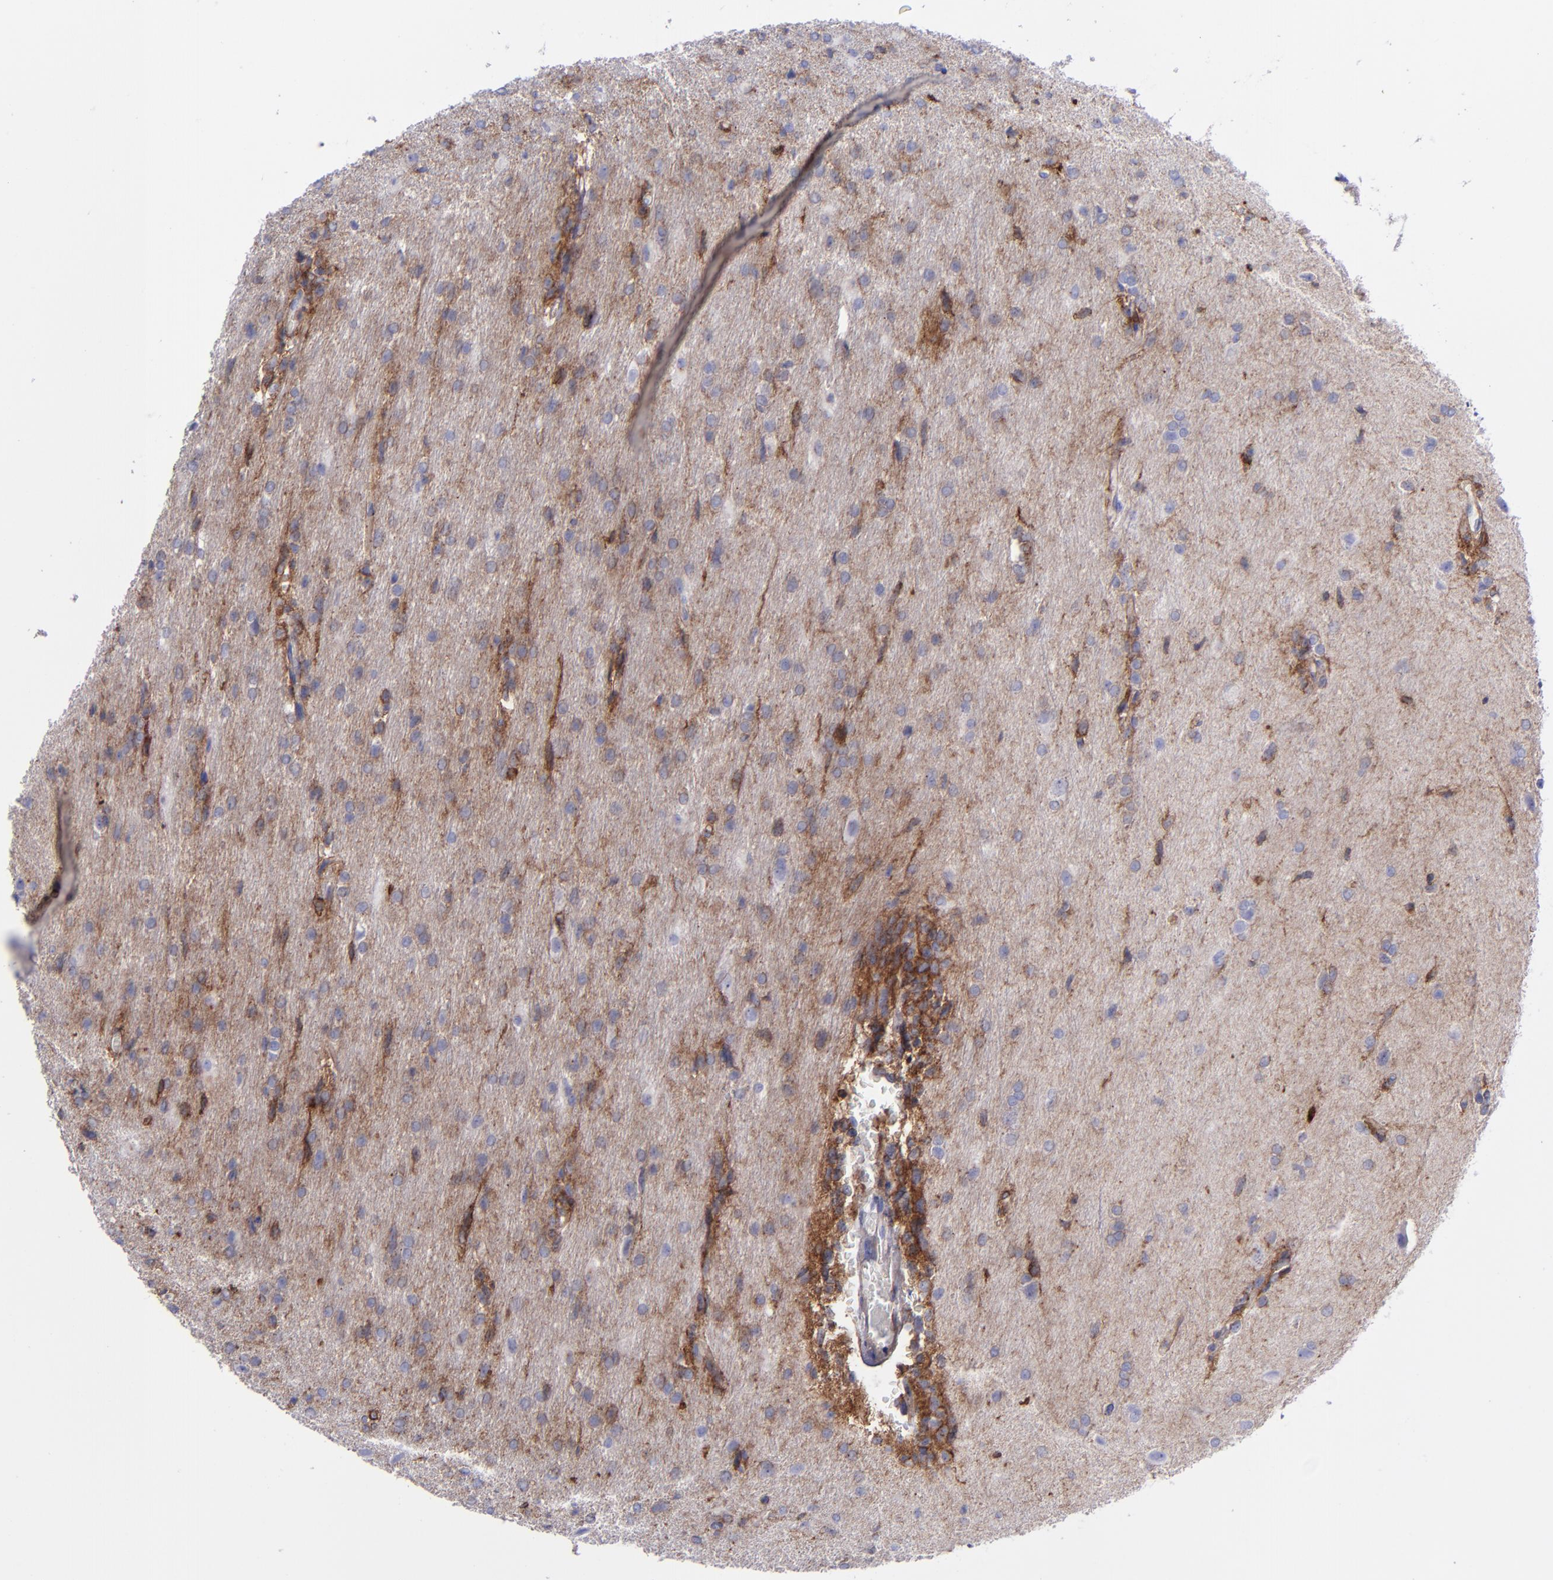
{"staining": {"intensity": "moderate", "quantity": "25%-75%", "location": "cytoplasmic/membranous"}, "tissue": "glioma", "cell_type": "Tumor cells", "image_type": "cancer", "snomed": [{"axis": "morphology", "description": "Glioma, malignant, High grade"}, {"axis": "topography", "description": "Brain"}], "caption": "Brown immunohistochemical staining in human high-grade glioma (malignant) exhibits moderate cytoplasmic/membranous expression in about 25%-75% of tumor cells. The staining is performed using DAB (3,3'-diaminobenzidine) brown chromogen to label protein expression. The nuclei are counter-stained blue using hematoxylin.", "gene": "ITGAV", "patient": {"sex": "male", "age": 68}}